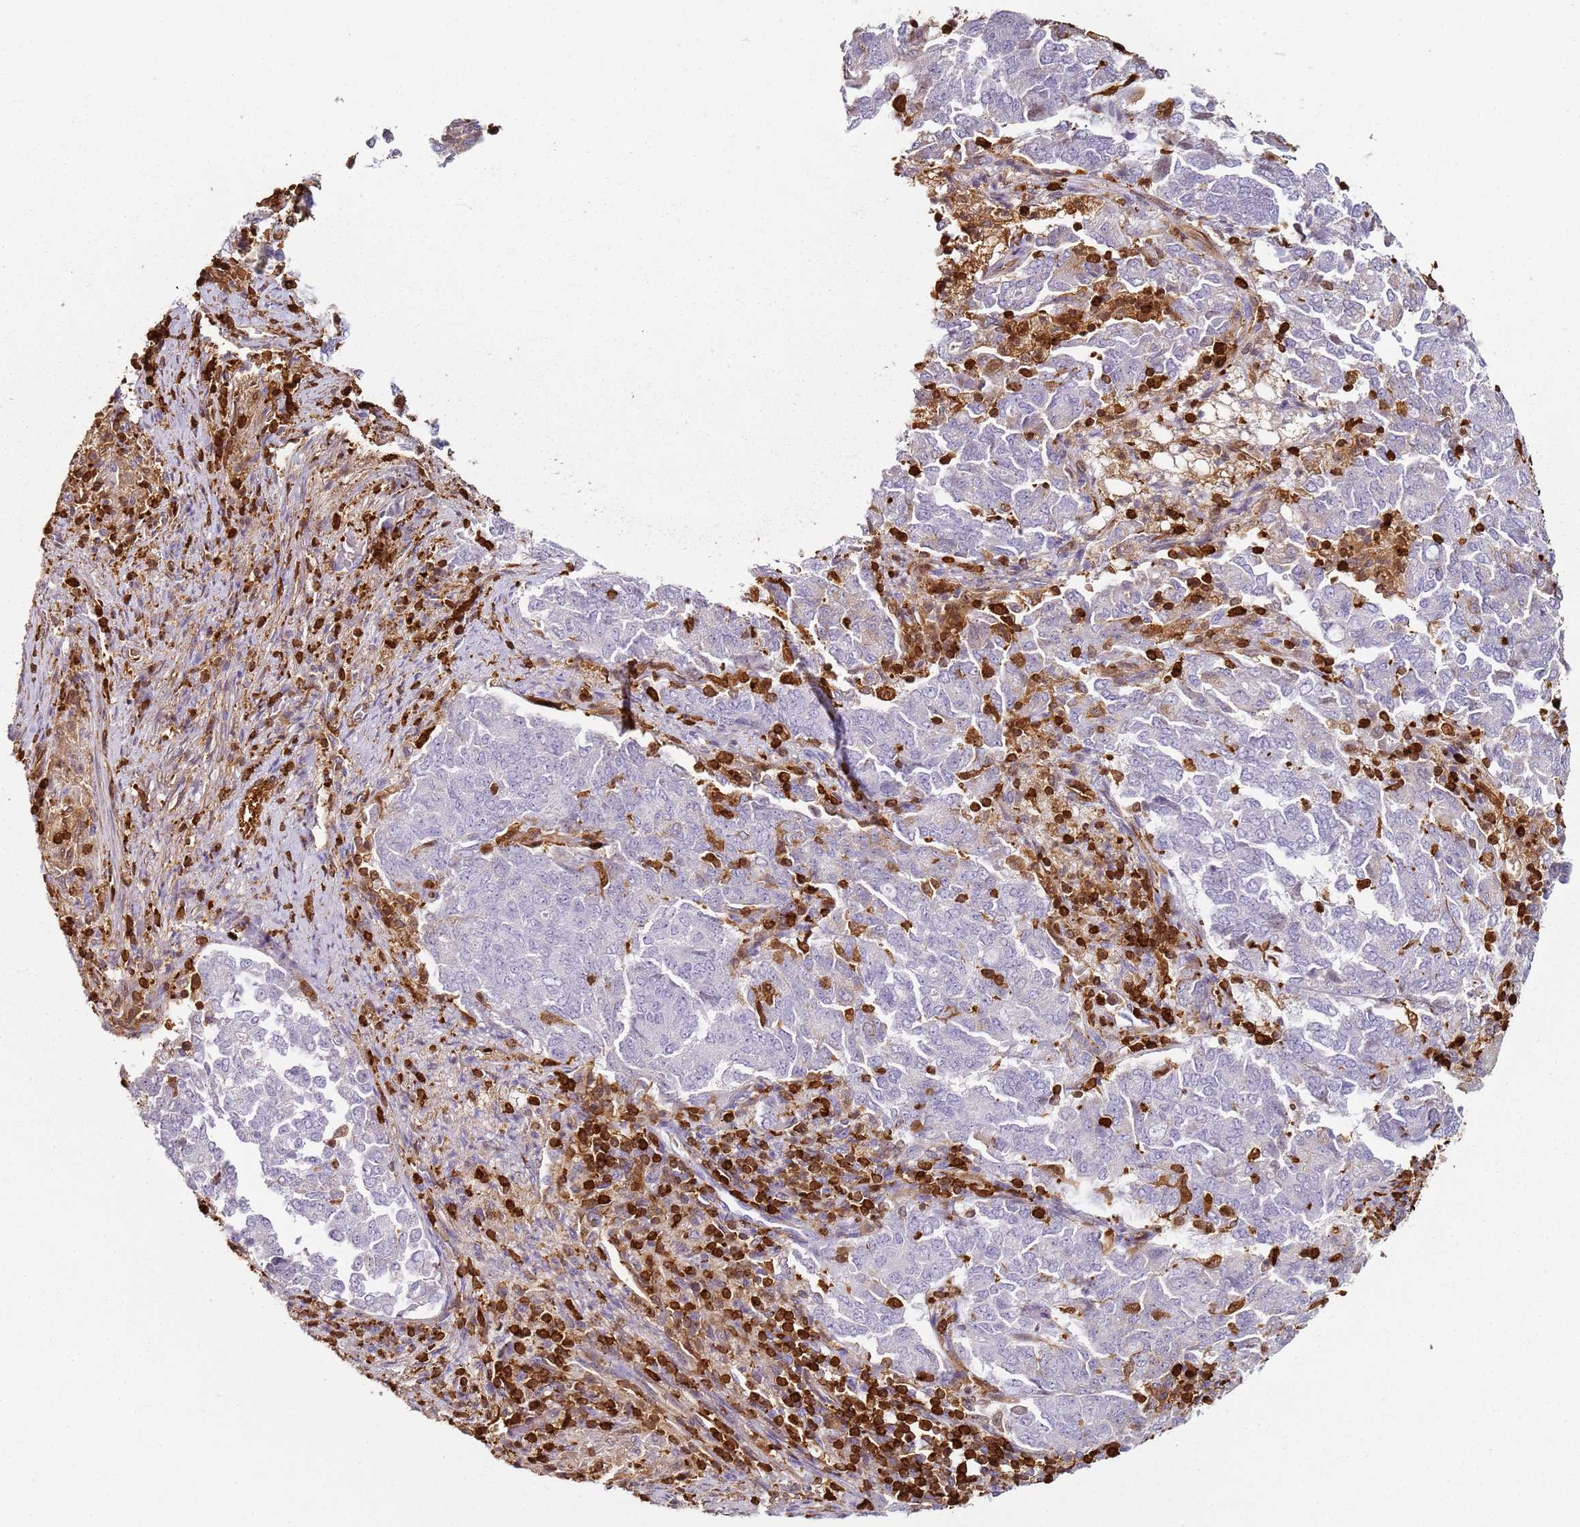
{"staining": {"intensity": "negative", "quantity": "none", "location": "none"}, "tissue": "endometrial cancer", "cell_type": "Tumor cells", "image_type": "cancer", "snomed": [{"axis": "morphology", "description": "Adenocarcinoma, NOS"}, {"axis": "topography", "description": "Endometrium"}], "caption": "IHC of human adenocarcinoma (endometrial) demonstrates no positivity in tumor cells. (Immunohistochemistry (ihc), brightfield microscopy, high magnification).", "gene": "S100A4", "patient": {"sex": "female", "age": 80}}